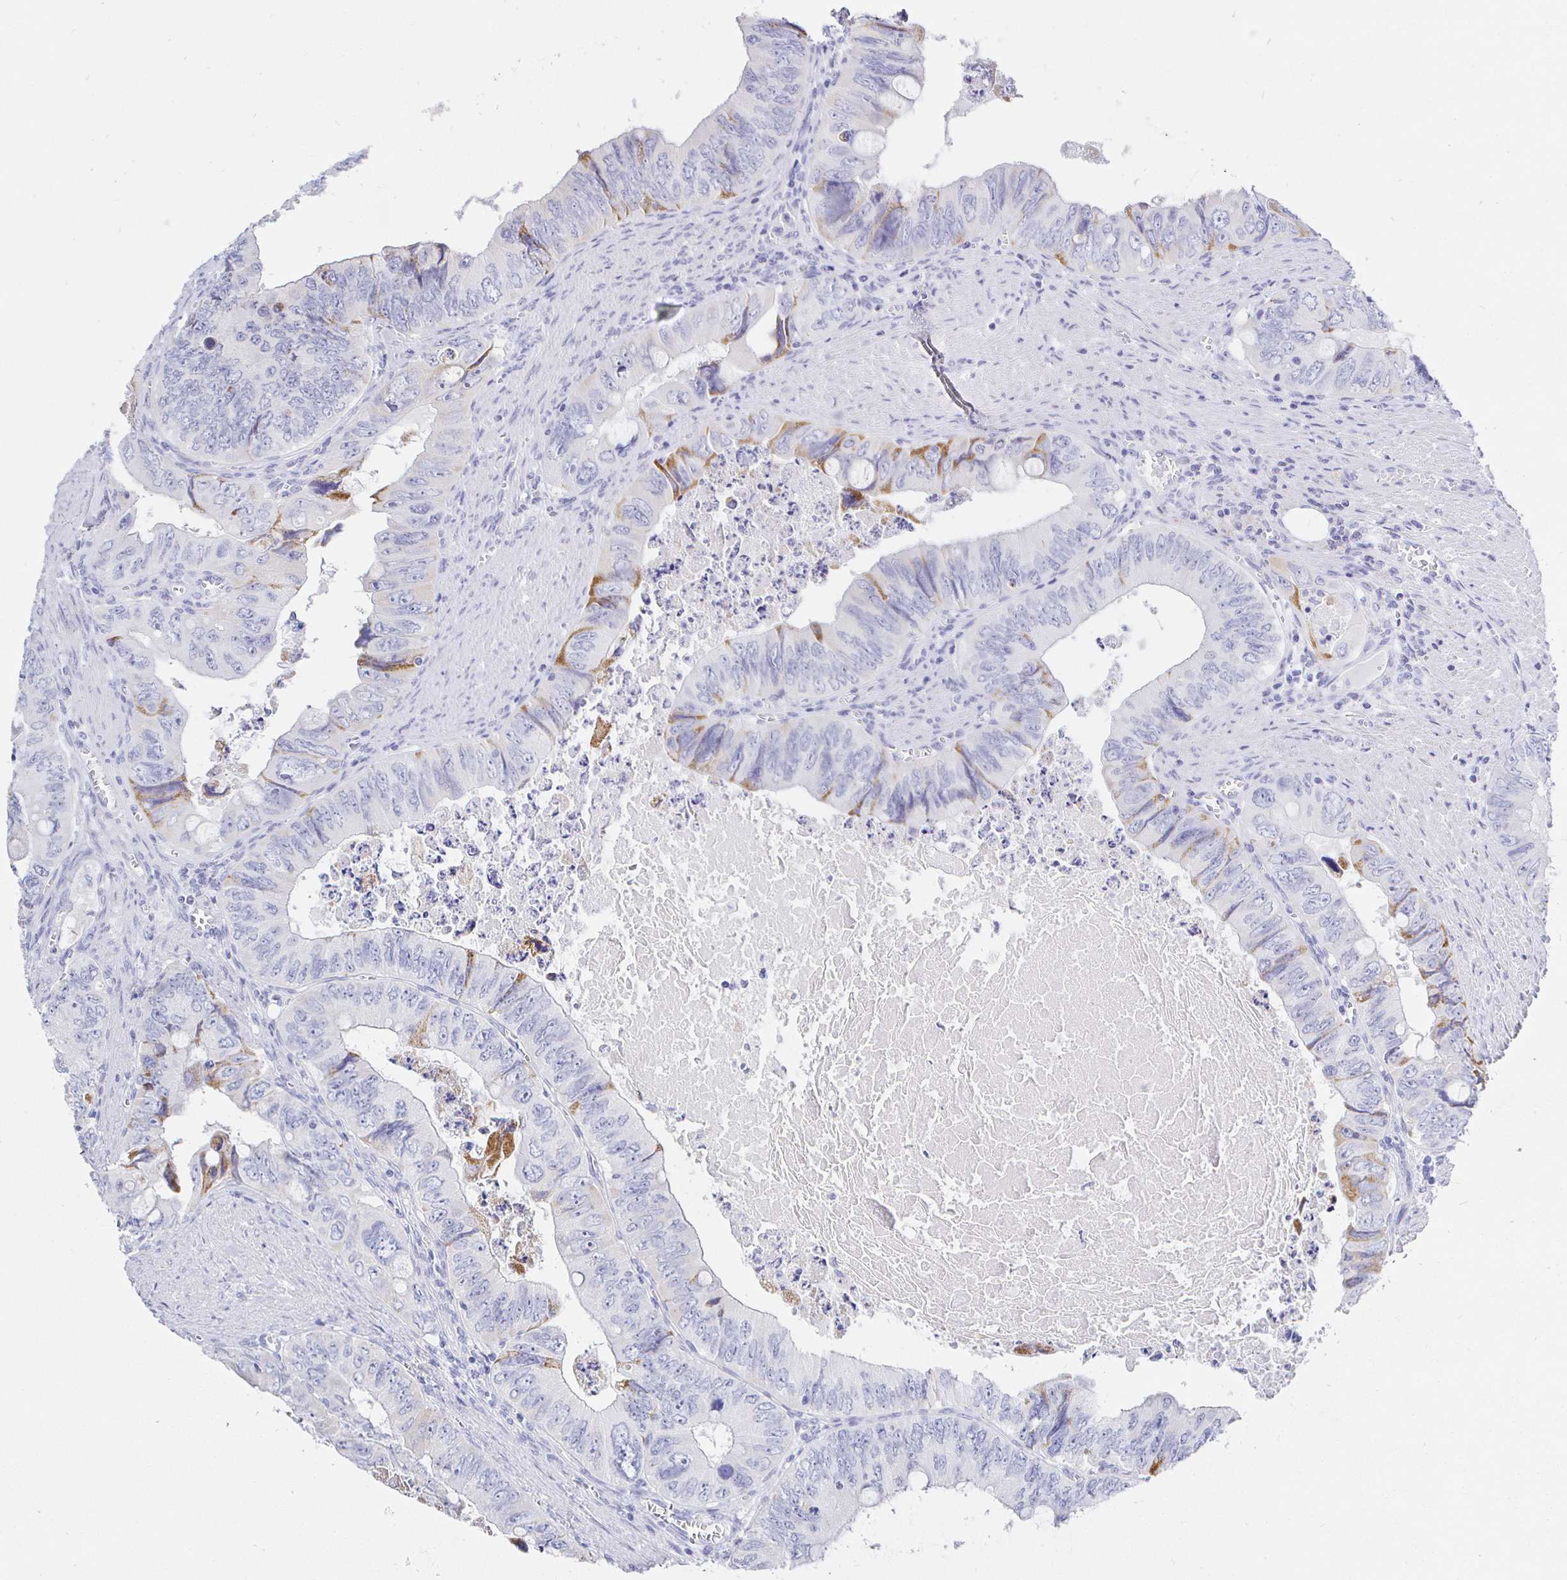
{"staining": {"intensity": "moderate", "quantity": "<25%", "location": "cytoplasmic/membranous"}, "tissue": "colorectal cancer", "cell_type": "Tumor cells", "image_type": "cancer", "snomed": [{"axis": "morphology", "description": "Adenocarcinoma, NOS"}, {"axis": "topography", "description": "Colon"}], "caption": "Protein expression analysis of human colorectal adenocarcinoma reveals moderate cytoplasmic/membranous staining in about <25% of tumor cells.", "gene": "CR2", "patient": {"sex": "female", "age": 84}}